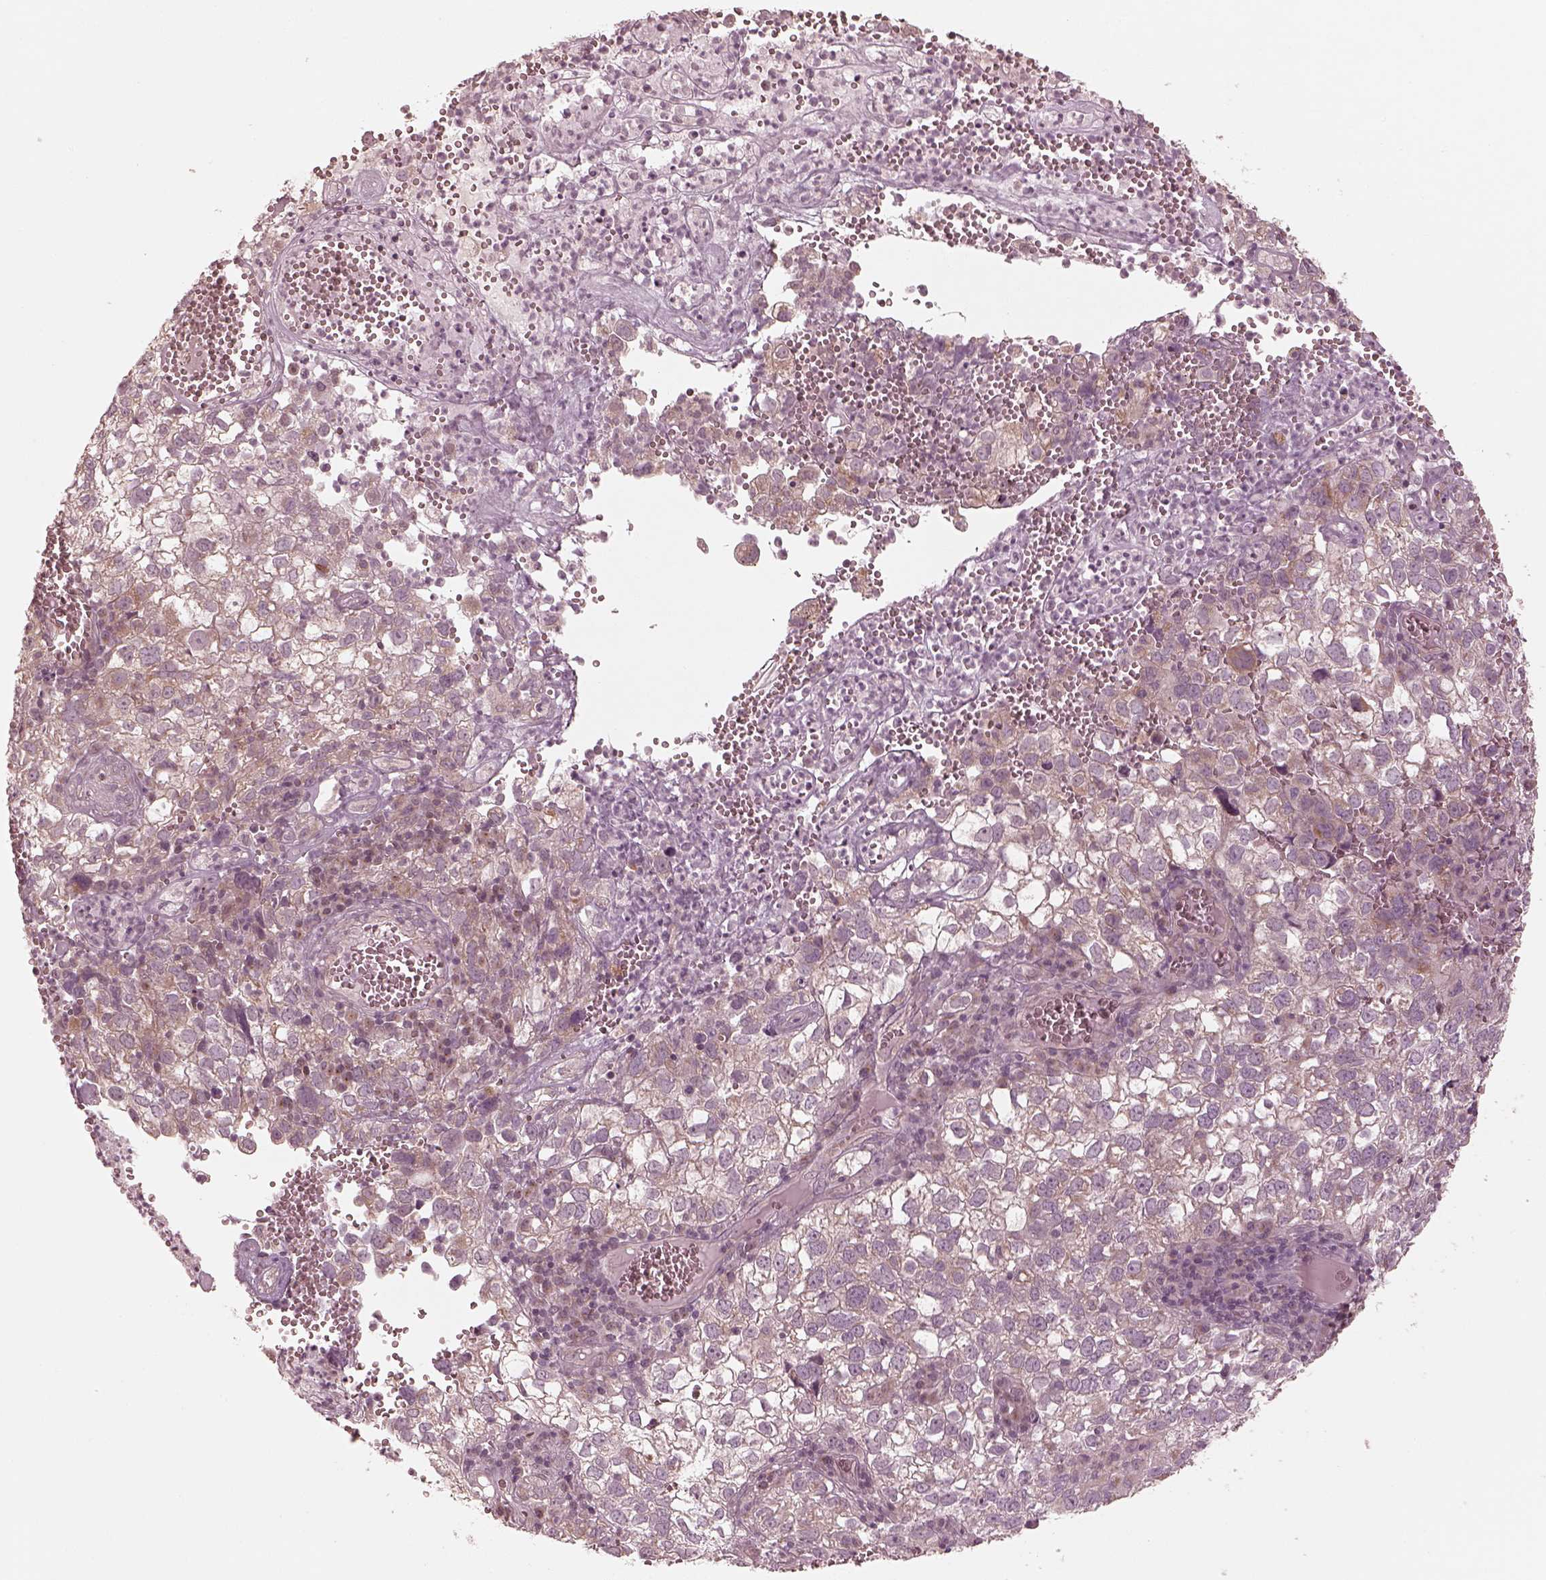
{"staining": {"intensity": "weak", "quantity": "<25%", "location": "cytoplasmic/membranous"}, "tissue": "cervical cancer", "cell_type": "Tumor cells", "image_type": "cancer", "snomed": [{"axis": "morphology", "description": "Squamous cell carcinoma, NOS"}, {"axis": "topography", "description": "Cervix"}], "caption": "The image exhibits no staining of tumor cells in cervical squamous cell carcinoma. The staining was performed using DAB to visualize the protein expression in brown, while the nuclei were stained in blue with hematoxylin (Magnification: 20x).", "gene": "IQCB1", "patient": {"sex": "female", "age": 55}}